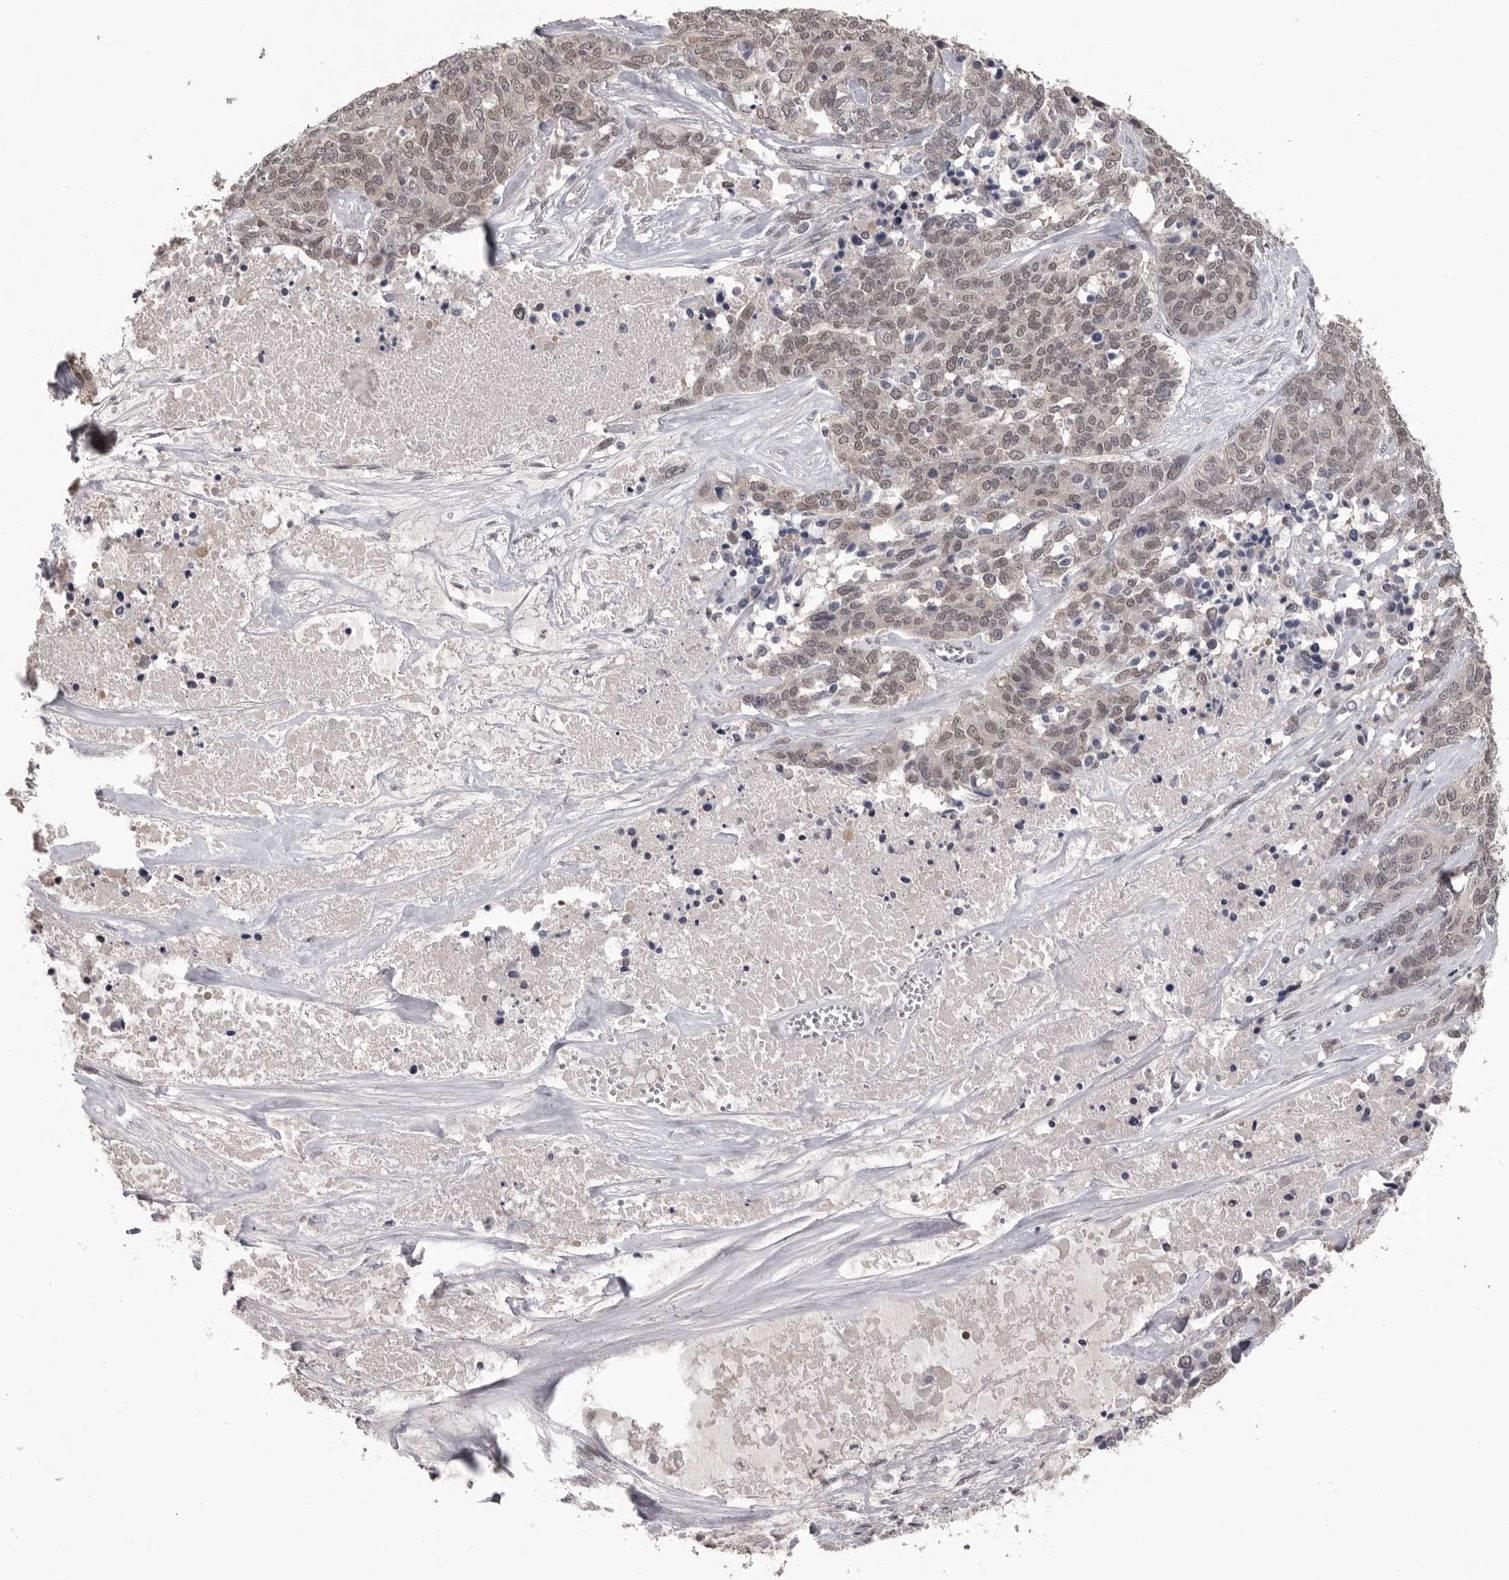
{"staining": {"intensity": "weak", "quantity": ">75%", "location": "nuclear"}, "tissue": "ovarian cancer", "cell_type": "Tumor cells", "image_type": "cancer", "snomed": [{"axis": "morphology", "description": "Cystadenocarcinoma, serous, NOS"}, {"axis": "topography", "description": "Ovary"}], "caption": "Immunohistochemical staining of ovarian cancer demonstrates low levels of weak nuclear positivity in approximately >75% of tumor cells. (Stains: DAB in brown, nuclei in blue, Microscopy: brightfield microscopy at high magnification).", "gene": "DLG2", "patient": {"sex": "female", "age": 44}}